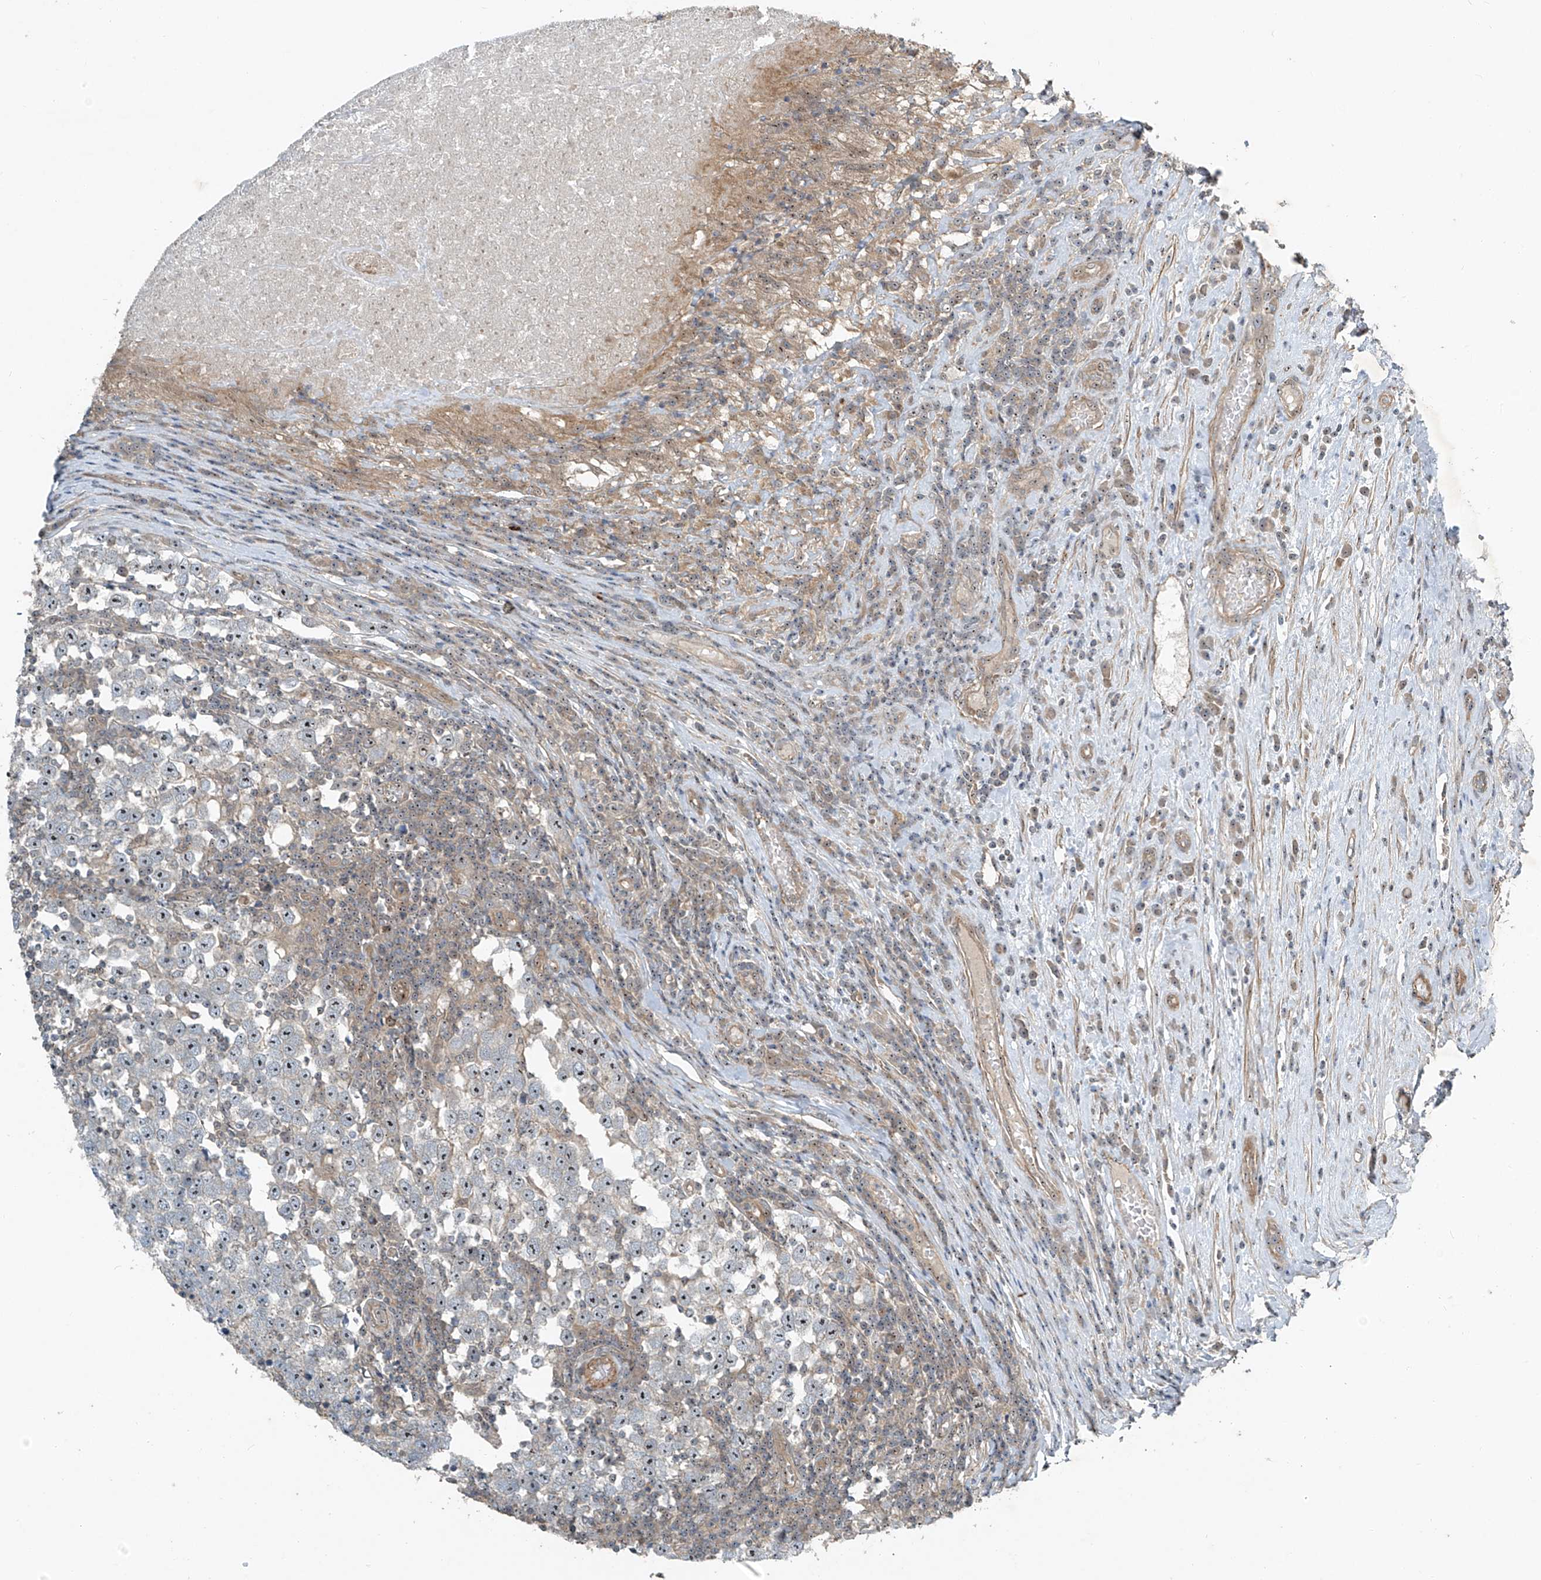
{"staining": {"intensity": "negative", "quantity": "none", "location": "none"}, "tissue": "testis cancer", "cell_type": "Tumor cells", "image_type": "cancer", "snomed": [{"axis": "morphology", "description": "Normal tissue, NOS"}, {"axis": "morphology", "description": "Seminoma, NOS"}, {"axis": "topography", "description": "Testis"}], "caption": "Human testis cancer stained for a protein using immunohistochemistry displays no staining in tumor cells.", "gene": "PPCS", "patient": {"sex": "male", "age": 43}}